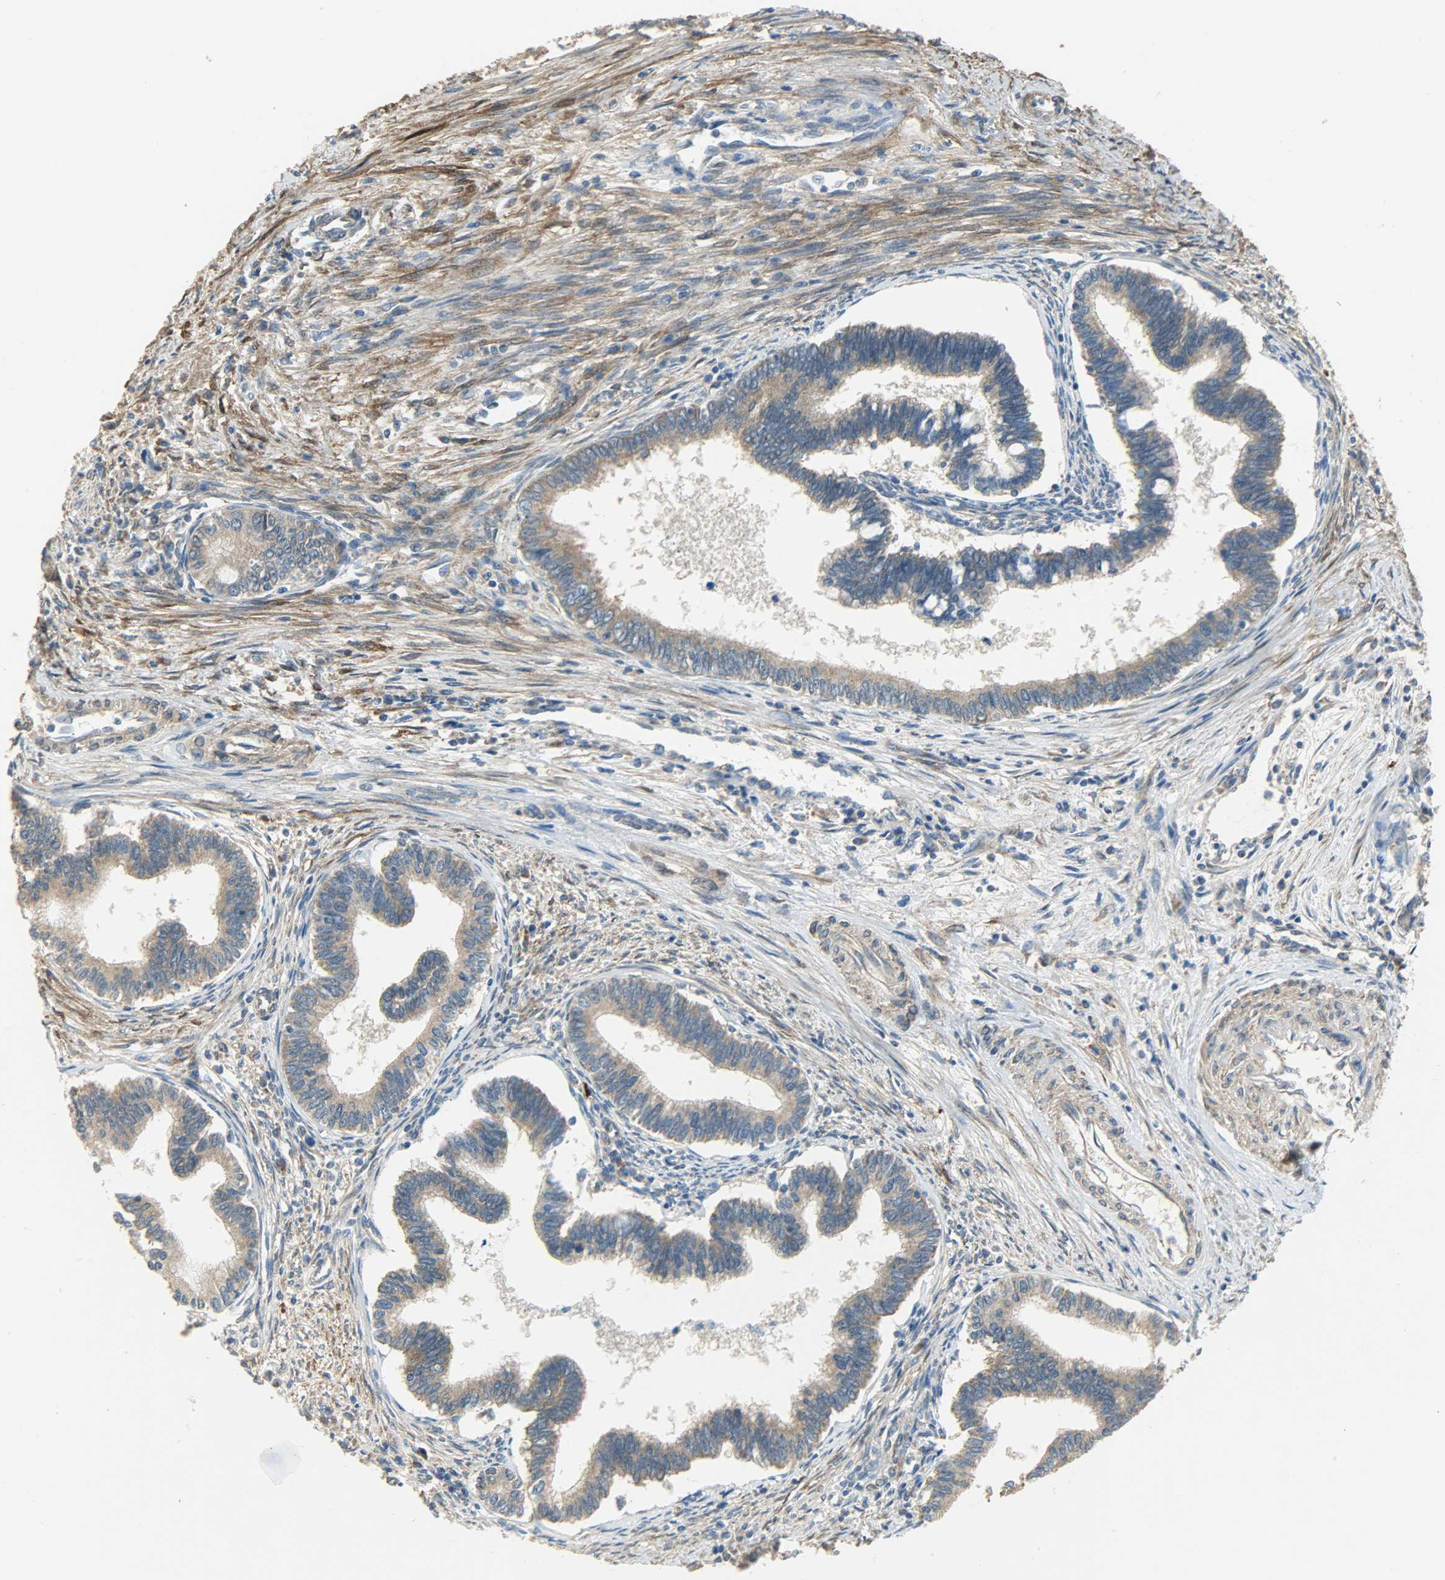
{"staining": {"intensity": "moderate", "quantity": ">75%", "location": "cytoplasmic/membranous"}, "tissue": "cervical cancer", "cell_type": "Tumor cells", "image_type": "cancer", "snomed": [{"axis": "morphology", "description": "Adenocarcinoma, NOS"}, {"axis": "topography", "description": "Cervix"}], "caption": "The histopathology image exhibits staining of cervical cancer (adenocarcinoma), revealing moderate cytoplasmic/membranous protein positivity (brown color) within tumor cells.", "gene": "C1orf198", "patient": {"sex": "female", "age": 36}}